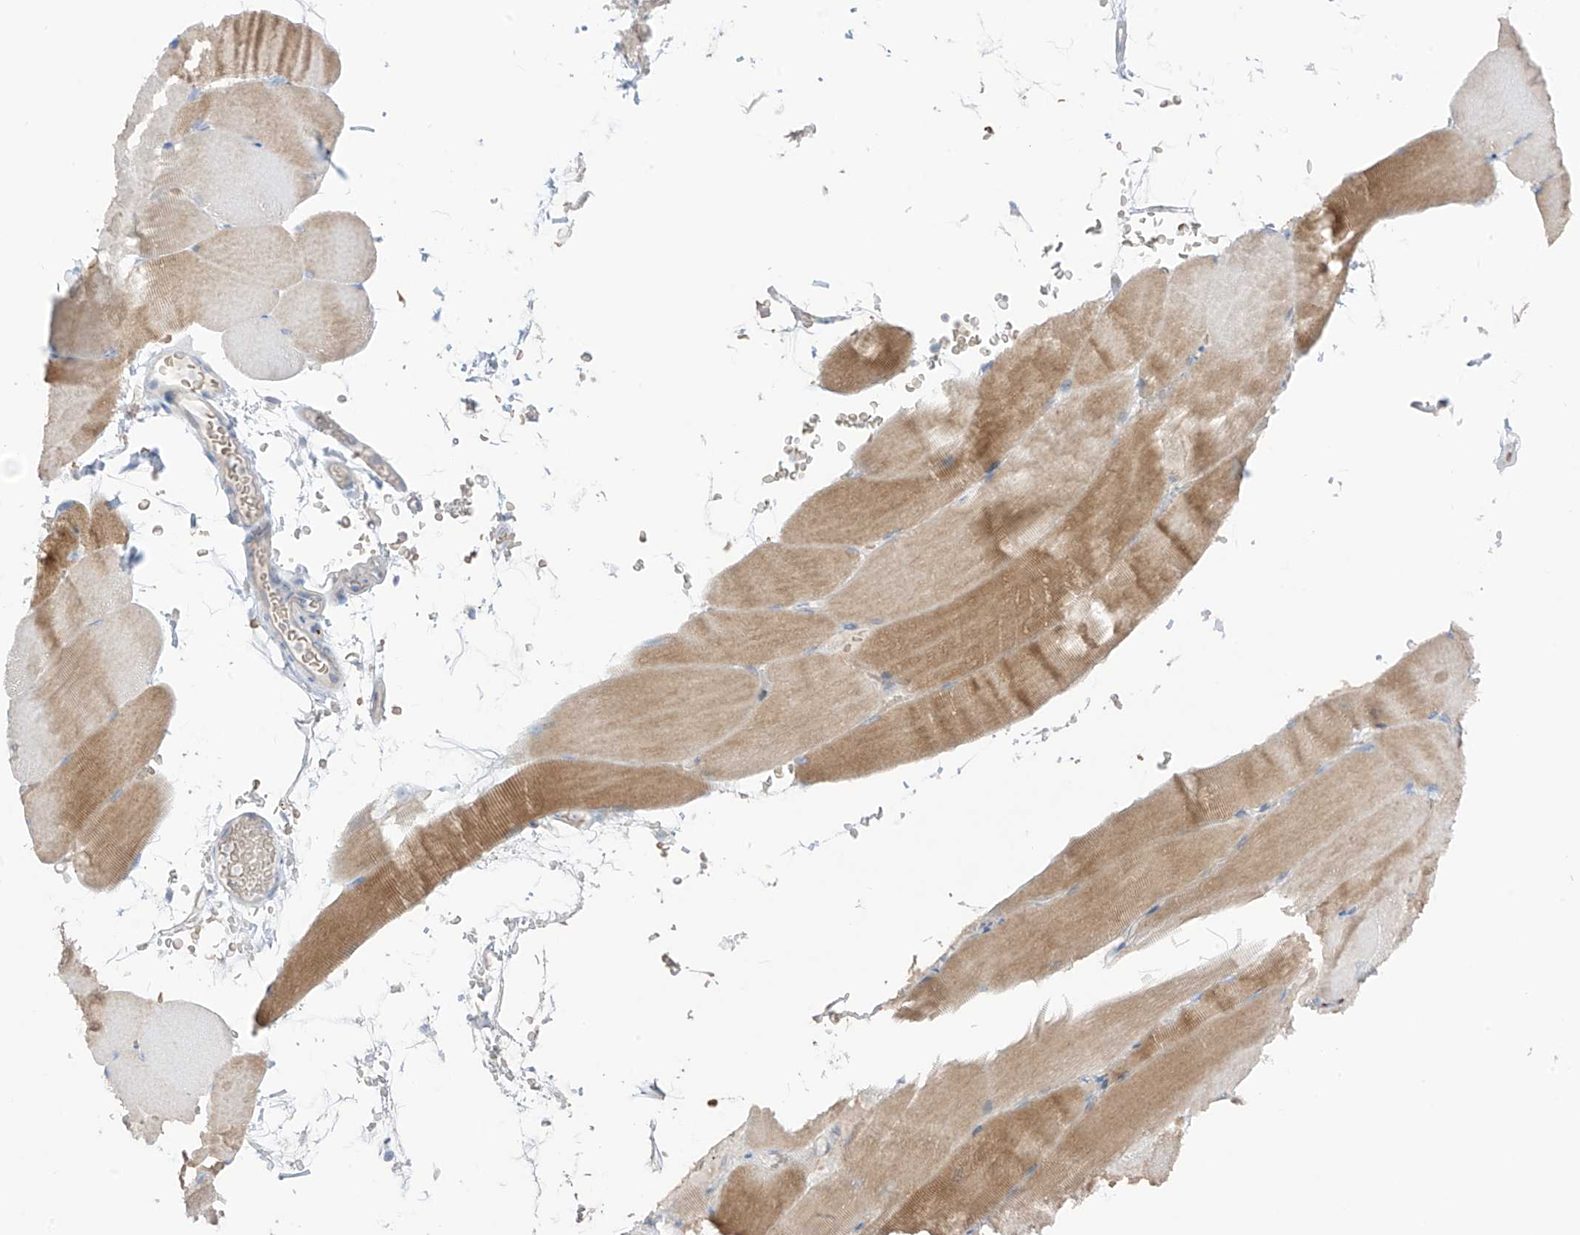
{"staining": {"intensity": "moderate", "quantity": "25%-75%", "location": "cytoplasmic/membranous"}, "tissue": "skeletal muscle", "cell_type": "Myocytes", "image_type": "normal", "snomed": [{"axis": "morphology", "description": "Normal tissue, NOS"}, {"axis": "topography", "description": "Skeletal muscle"}, {"axis": "topography", "description": "Parathyroid gland"}], "caption": "Protein expression analysis of normal skeletal muscle displays moderate cytoplasmic/membranous staining in approximately 25%-75% of myocytes.", "gene": "ASPRV1", "patient": {"sex": "female", "age": 37}}